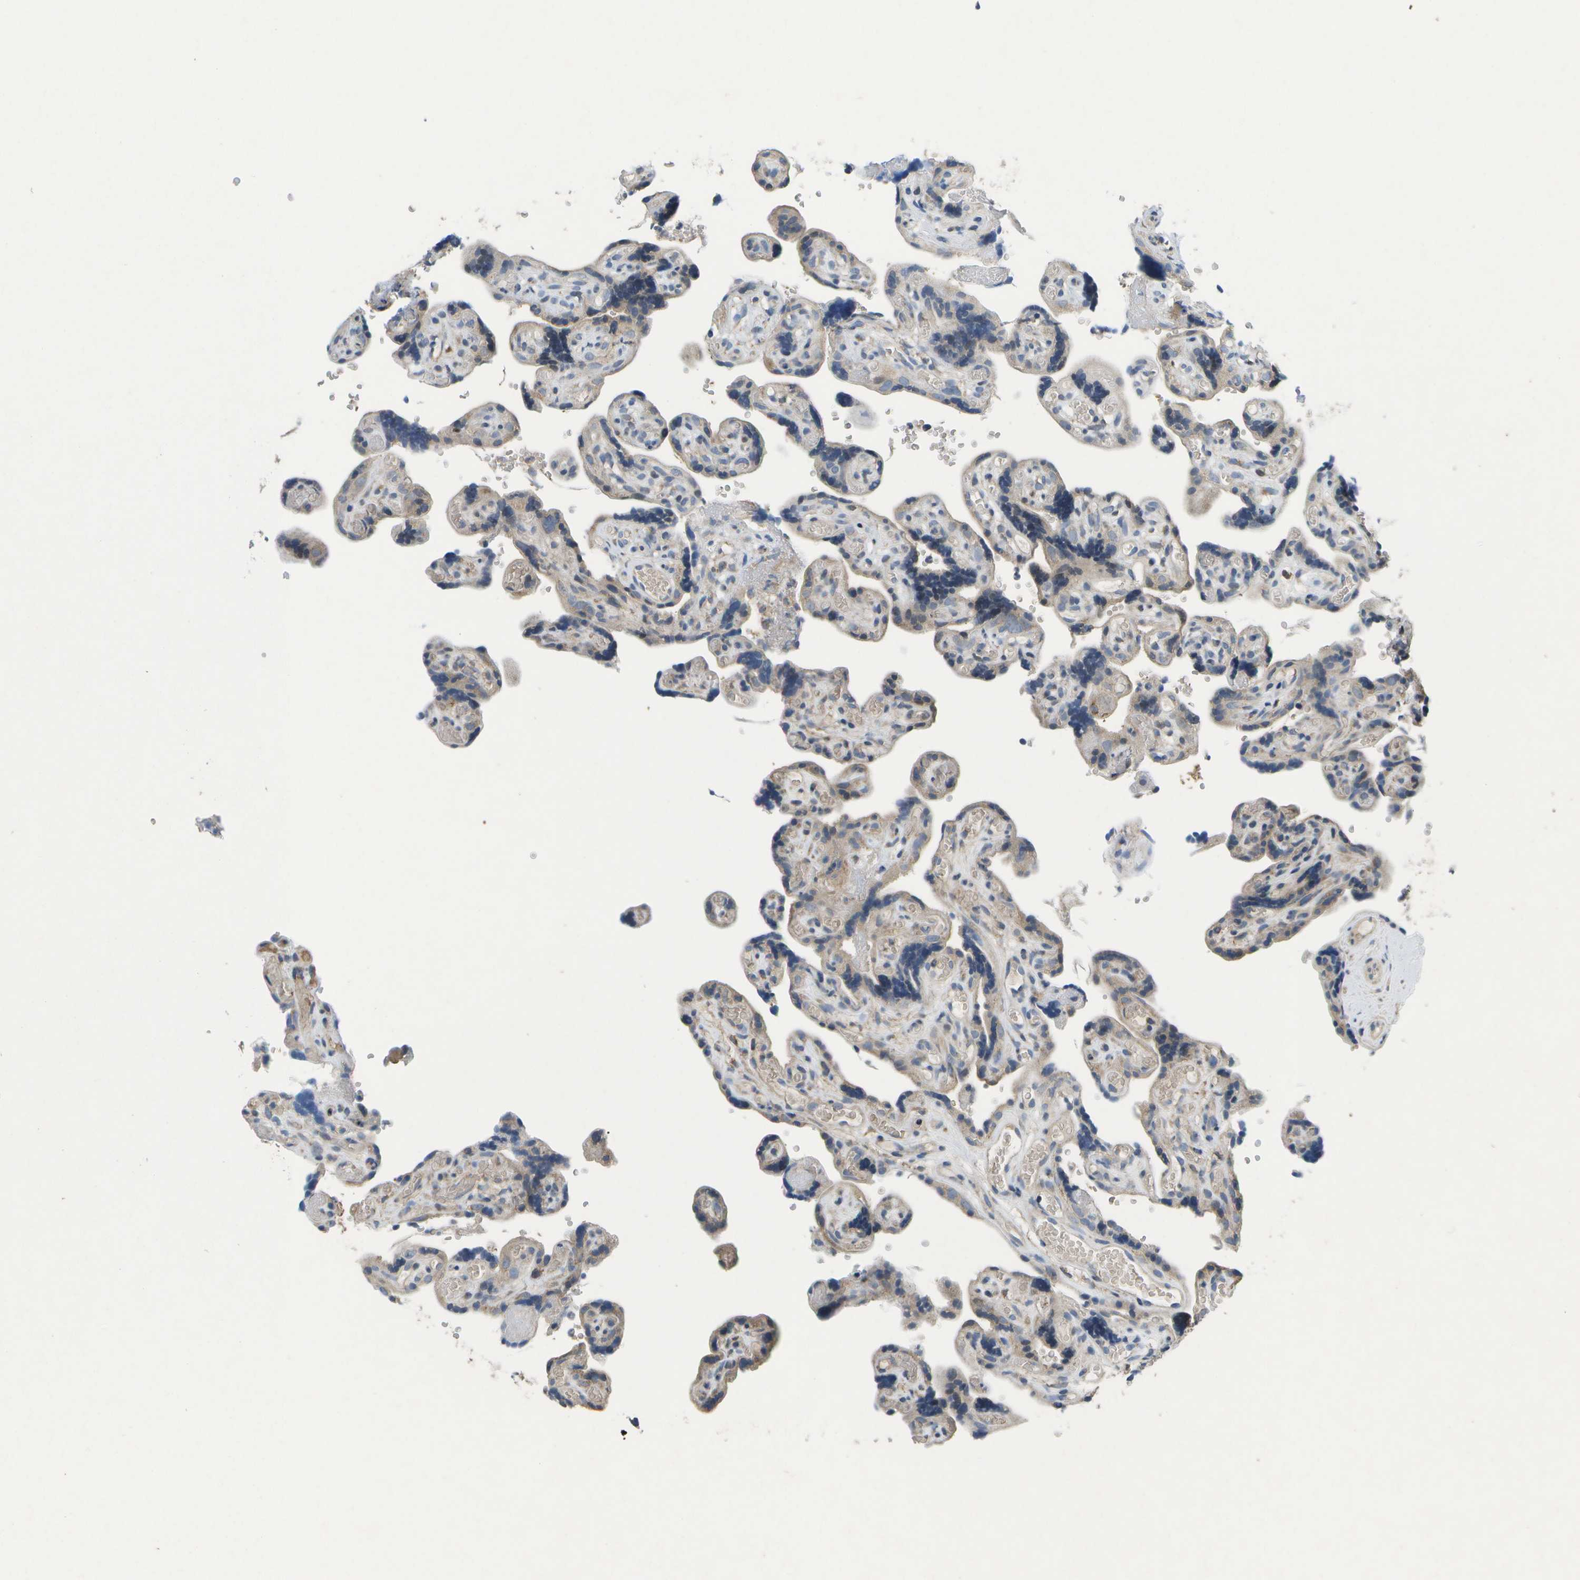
{"staining": {"intensity": "weak", "quantity": ">75%", "location": "cytoplasmic/membranous"}, "tissue": "placenta", "cell_type": "Decidual cells", "image_type": "normal", "snomed": [{"axis": "morphology", "description": "Normal tissue, NOS"}, {"axis": "topography", "description": "Placenta"}], "caption": "Immunohistochemistry photomicrograph of benign placenta: human placenta stained using immunohistochemistry exhibits low levels of weak protein expression localized specifically in the cytoplasmic/membranous of decidual cells, appearing as a cytoplasmic/membranous brown color.", "gene": "HADHA", "patient": {"sex": "female", "age": 30}}